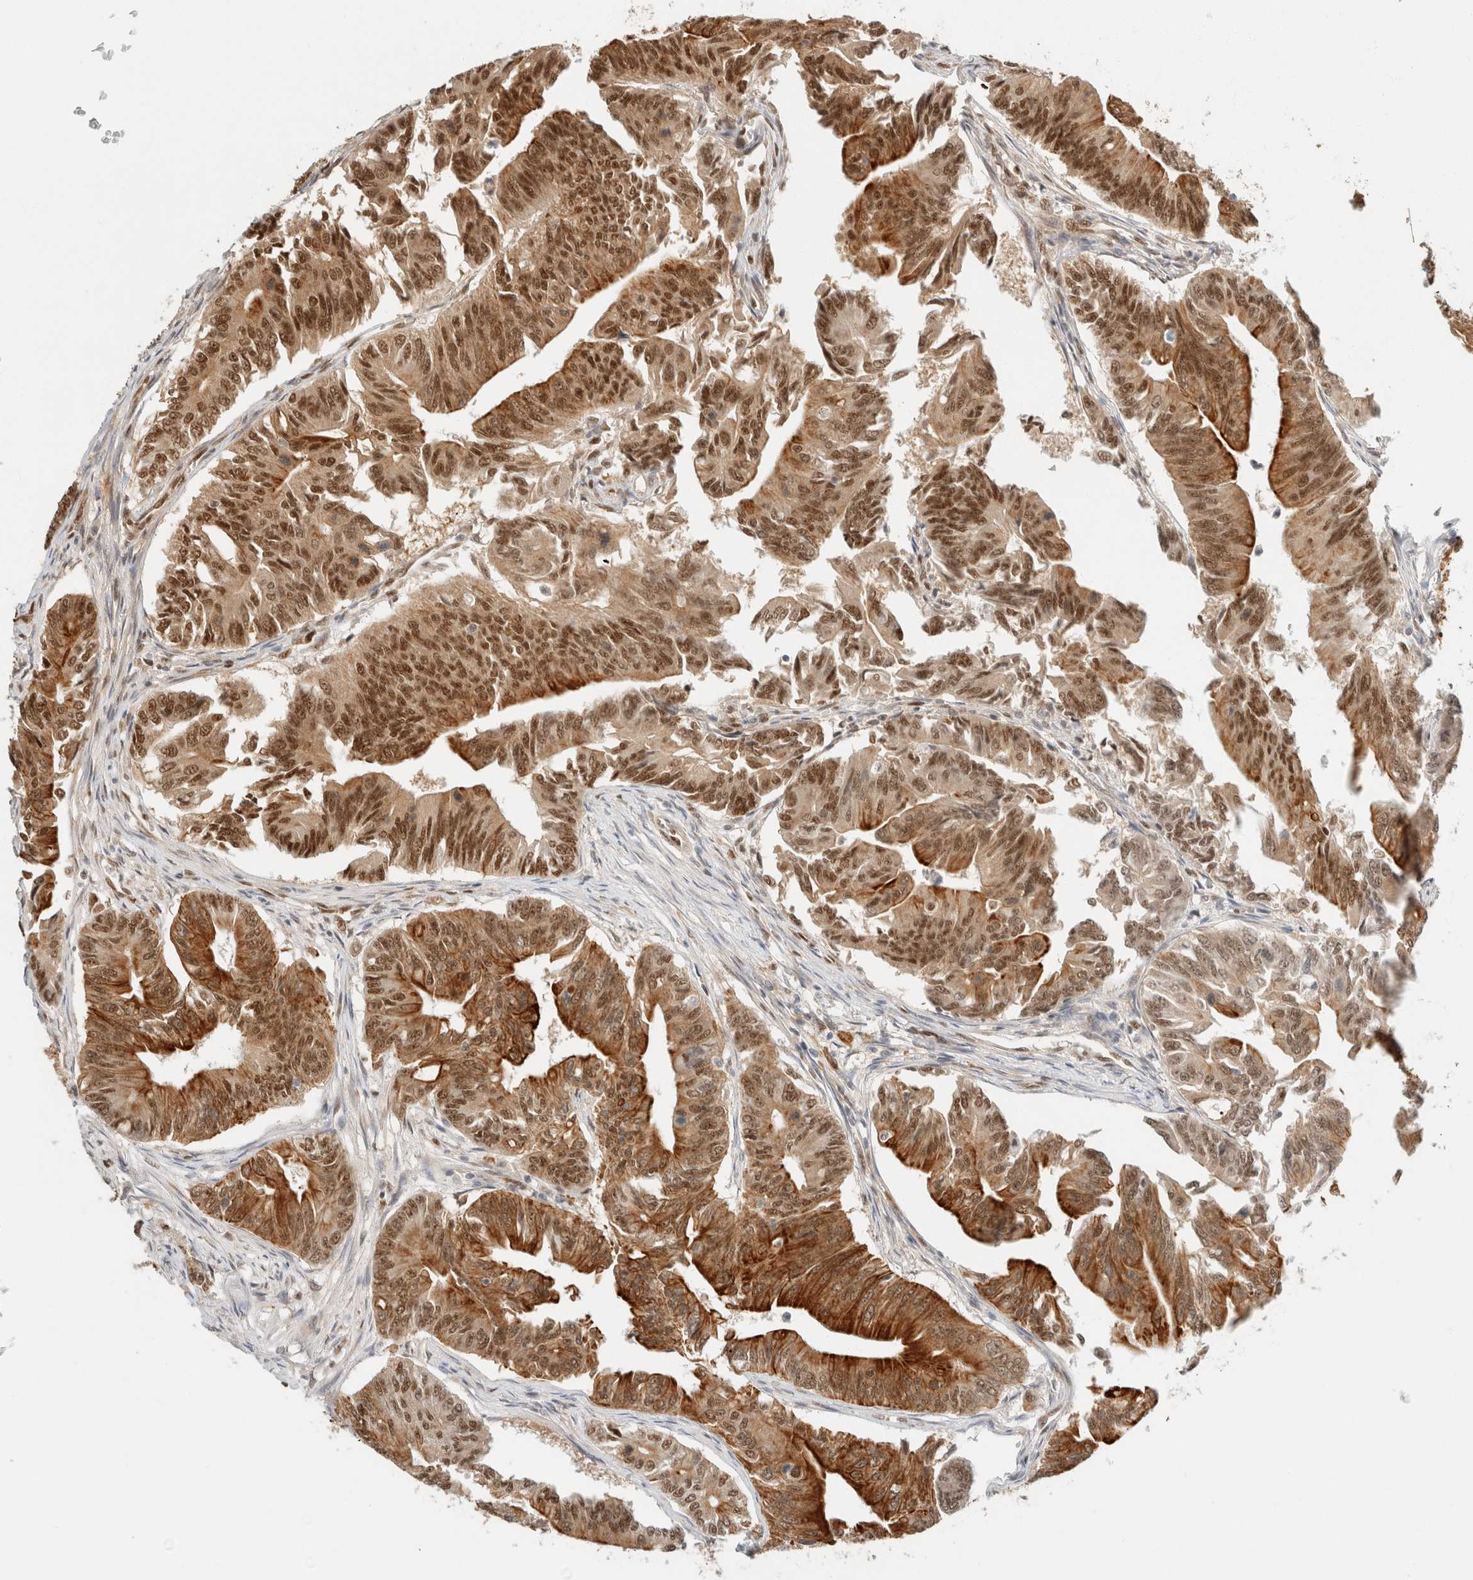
{"staining": {"intensity": "moderate", "quantity": ">75%", "location": "cytoplasmic/membranous,nuclear"}, "tissue": "colorectal cancer", "cell_type": "Tumor cells", "image_type": "cancer", "snomed": [{"axis": "morphology", "description": "Adenoma, NOS"}, {"axis": "morphology", "description": "Adenocarcinoma, NOS"}, {"axis": "topography", "description": "Colon"}], "caption": "An image showing moderate cytoplasmic/membranous and nuclear expression in approximately >75% of tumor cells in colorectal cancer, as visualized by brown immunohistochemical staining.", "gene": "ZNF768", "patient": {"sex": "male", "age": 79}}